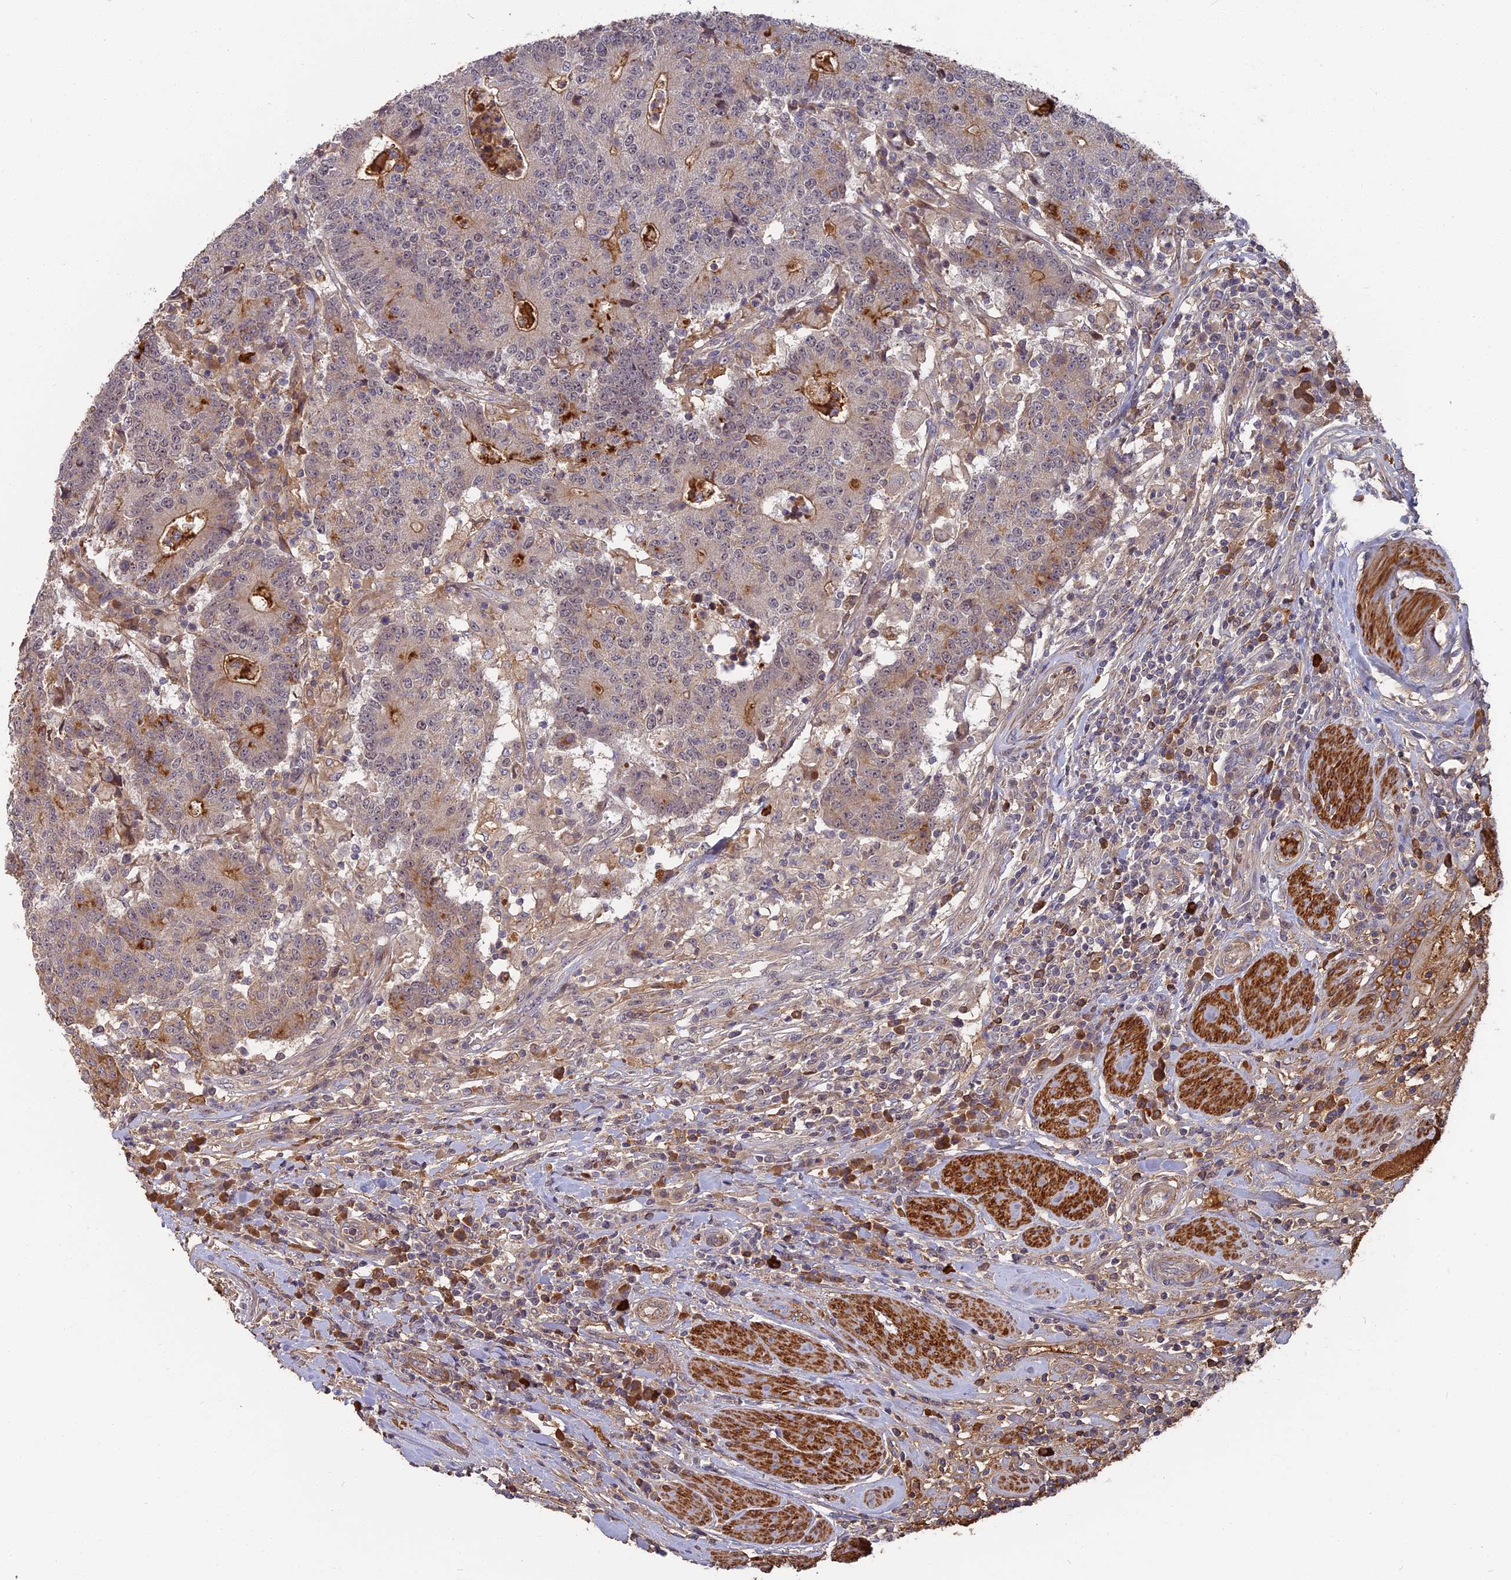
{"staining": {"intensity": "moderate", "quantity": "<25%", "location": "cytoplasmic/membranous"}, "tissue": "colorectal cancer", "cell_type": "Tumor cells", "image_type": "cancer", "snomed": [{"axis": "morphology", "description": "Adenocarcinoma, NOS"}, {"axis": "topography", "description": "Colon"}], "caption": "This micrograph exhibits adenocarcinoma (colorectal) stained with immunohistochemistry to label a protein in brown. The cytoplasmic/membranous of tumor cells show moderate positivity for the protein. Nuclei are counter-stained blue.", "gene": "ERMAP", "patient": {"sex": "female", "age": 75}}